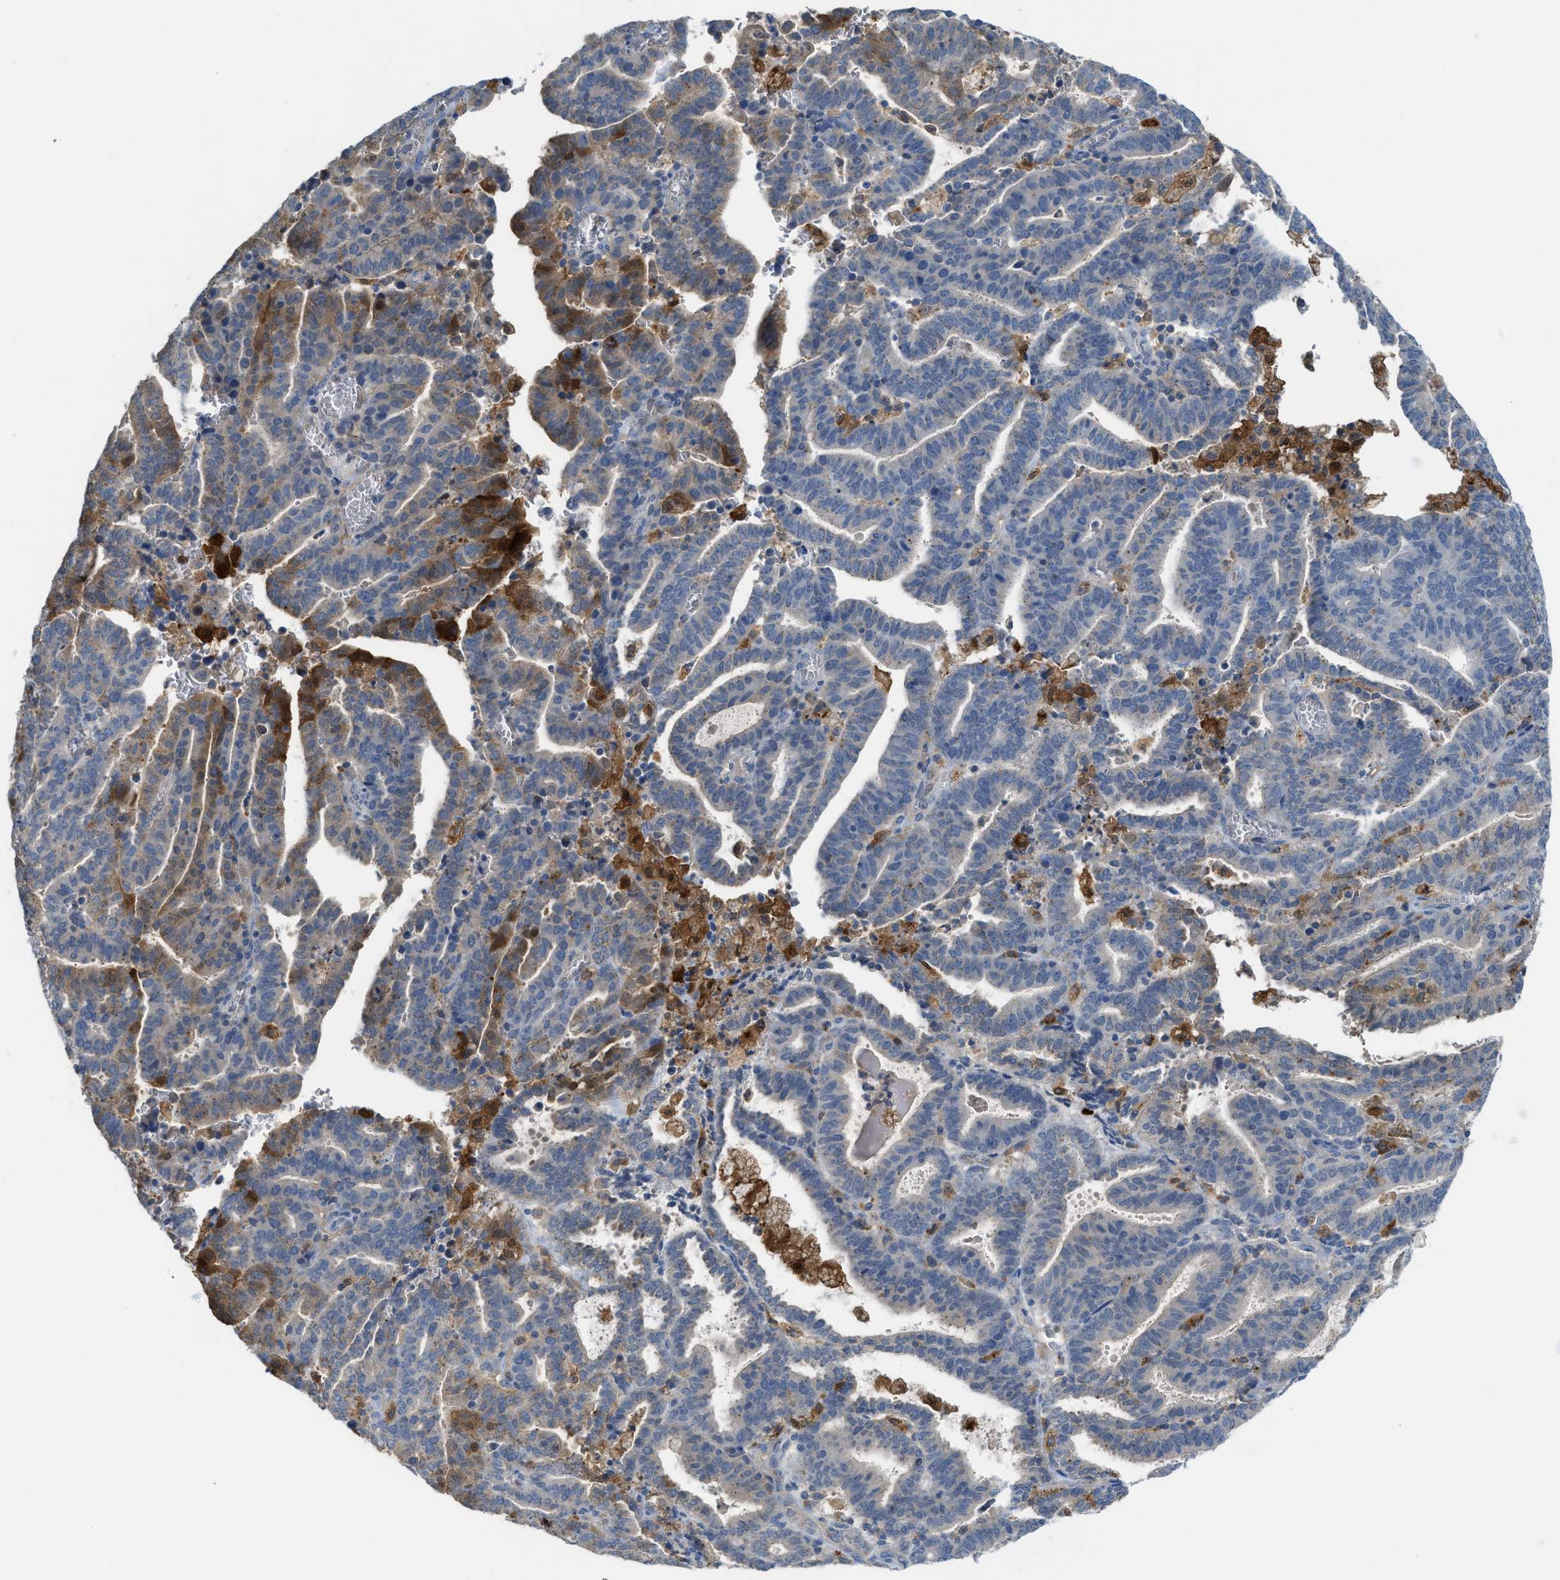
{"staining": {"intensity": "moderate", "quantity": "<25%", "location": "cytoplasmic/membranous"}, "tissue": "endometrial cancer", "cell_type": "Tumor cells", "image_type": "cancer", "snomed": [{"axis": "morphology", "description": "Adenocarcinoma, NOS"}, {"axis": "topography", "description": "Uterus"}], "caption": "A low amount of moderate cytoplasmic/membranous staining is present in about <25% of tumor cells in adenocarcinoma (endometrial) tissue.", "gene": "CSTB", "patient": {"sex": "female", "age": 83}}